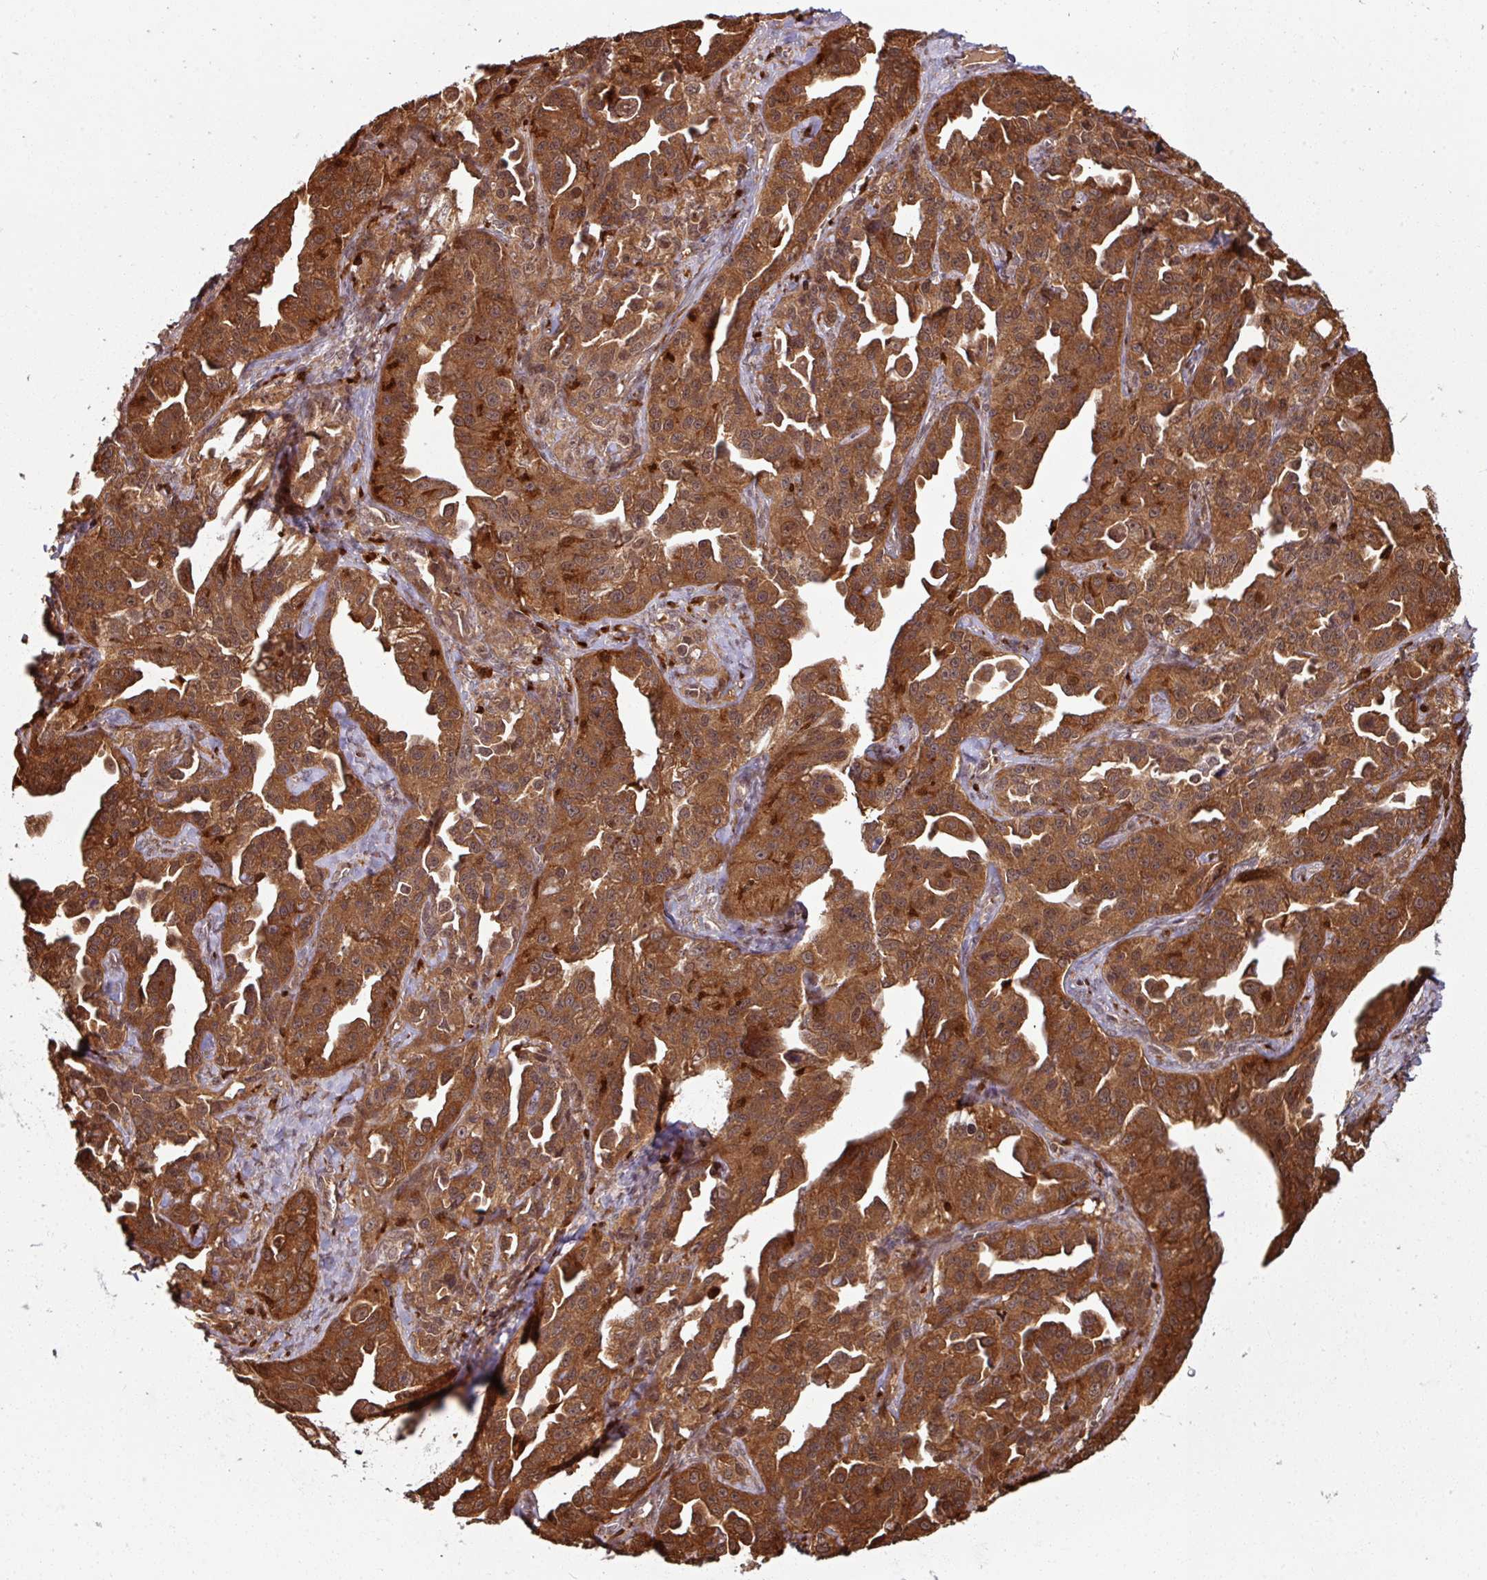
{"staining": {"intensity": "strong", "quantity": ">75%", "location": "cytoplasmic/membranous,nuclear"}, "tissue": "ovarian cancer", "cell_type": "Tumor cells", "image_type": "cancer", "snomed": [{"axis": "morphology", "description": "Cystadenocarcinoma, serous, NOS"}, {"axis": "topography", "description": "Ovary"}], "caption": "Immunohistochemistry staining of serous cystadenocarcinoma (ovarian), which displays high levels of strong cytoplasmic/membranous and nuclear expression in about >75% of tumor cells indicating strong cytoplasmic/membranous and nuclear protein positivity. The staining was performed using DAB (brown) for protein detection and nuclei were counterstained in hematoxylin (blue).", "gene": "KCTD11", "patient": {"sex": "female", "age": 75}}